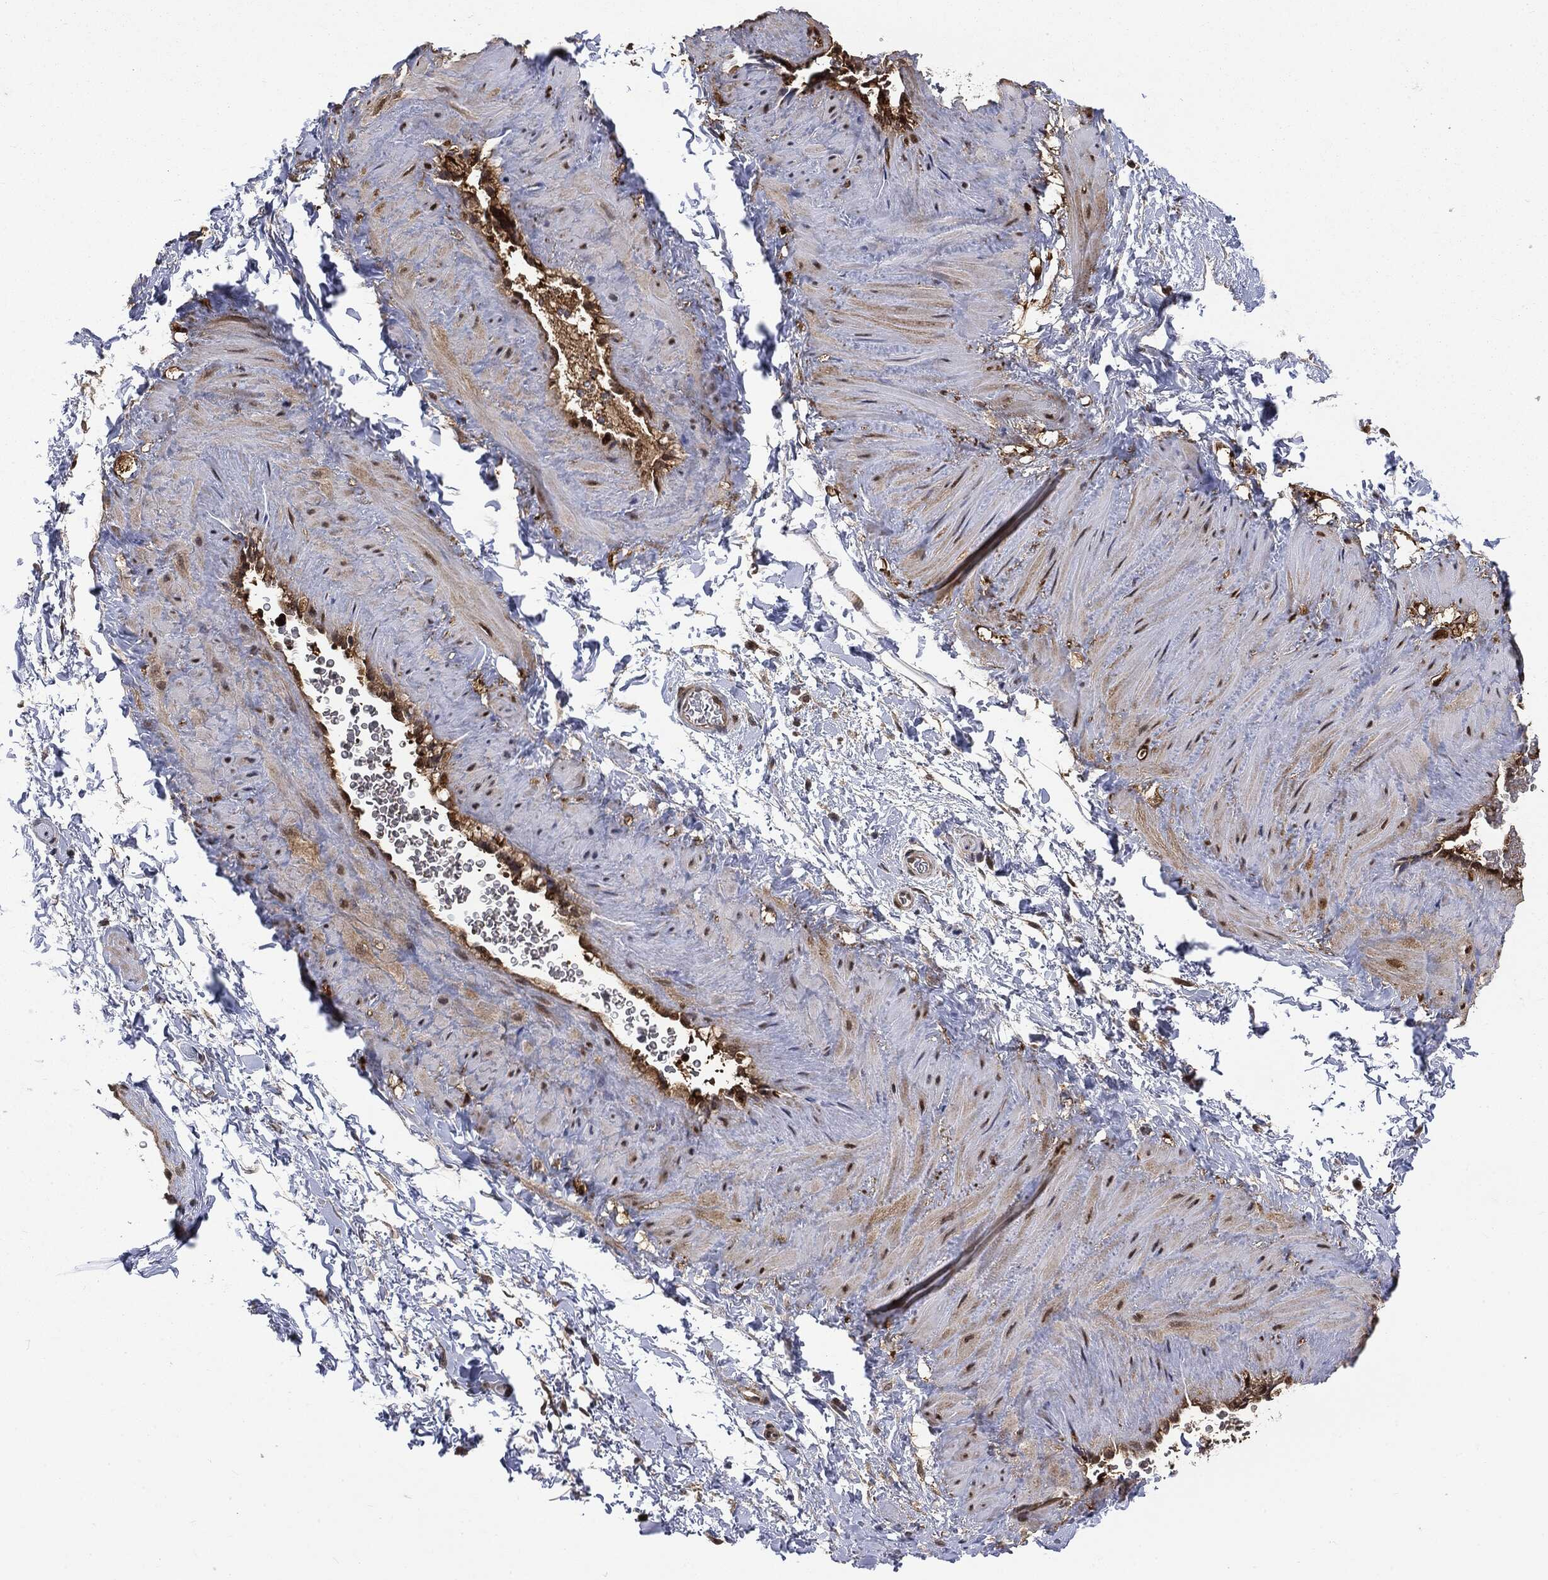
{"staining": {"intensity": "moderate", "quantity": "<25%", "location": "nuclear"}, "tissue": "soft tissue", "cell_type": "Fibroblasts", "image_type": "normal", "snomed": [{"axis": "morphology", "description": "Normal tissue, NOS"}, {"axis": "topography", "description": "Soft tissue"}, {"axis": "topography", "description": "Vascular tissue"}], "caption": "The histopathology image exhibits a brown stain indicating the presence of a protein in the nuclear of fibroblasts in soft tissue. Nuclei are stained in blue.", "gene": "GPI", "patient": {"sex": "male", "age": 41}}